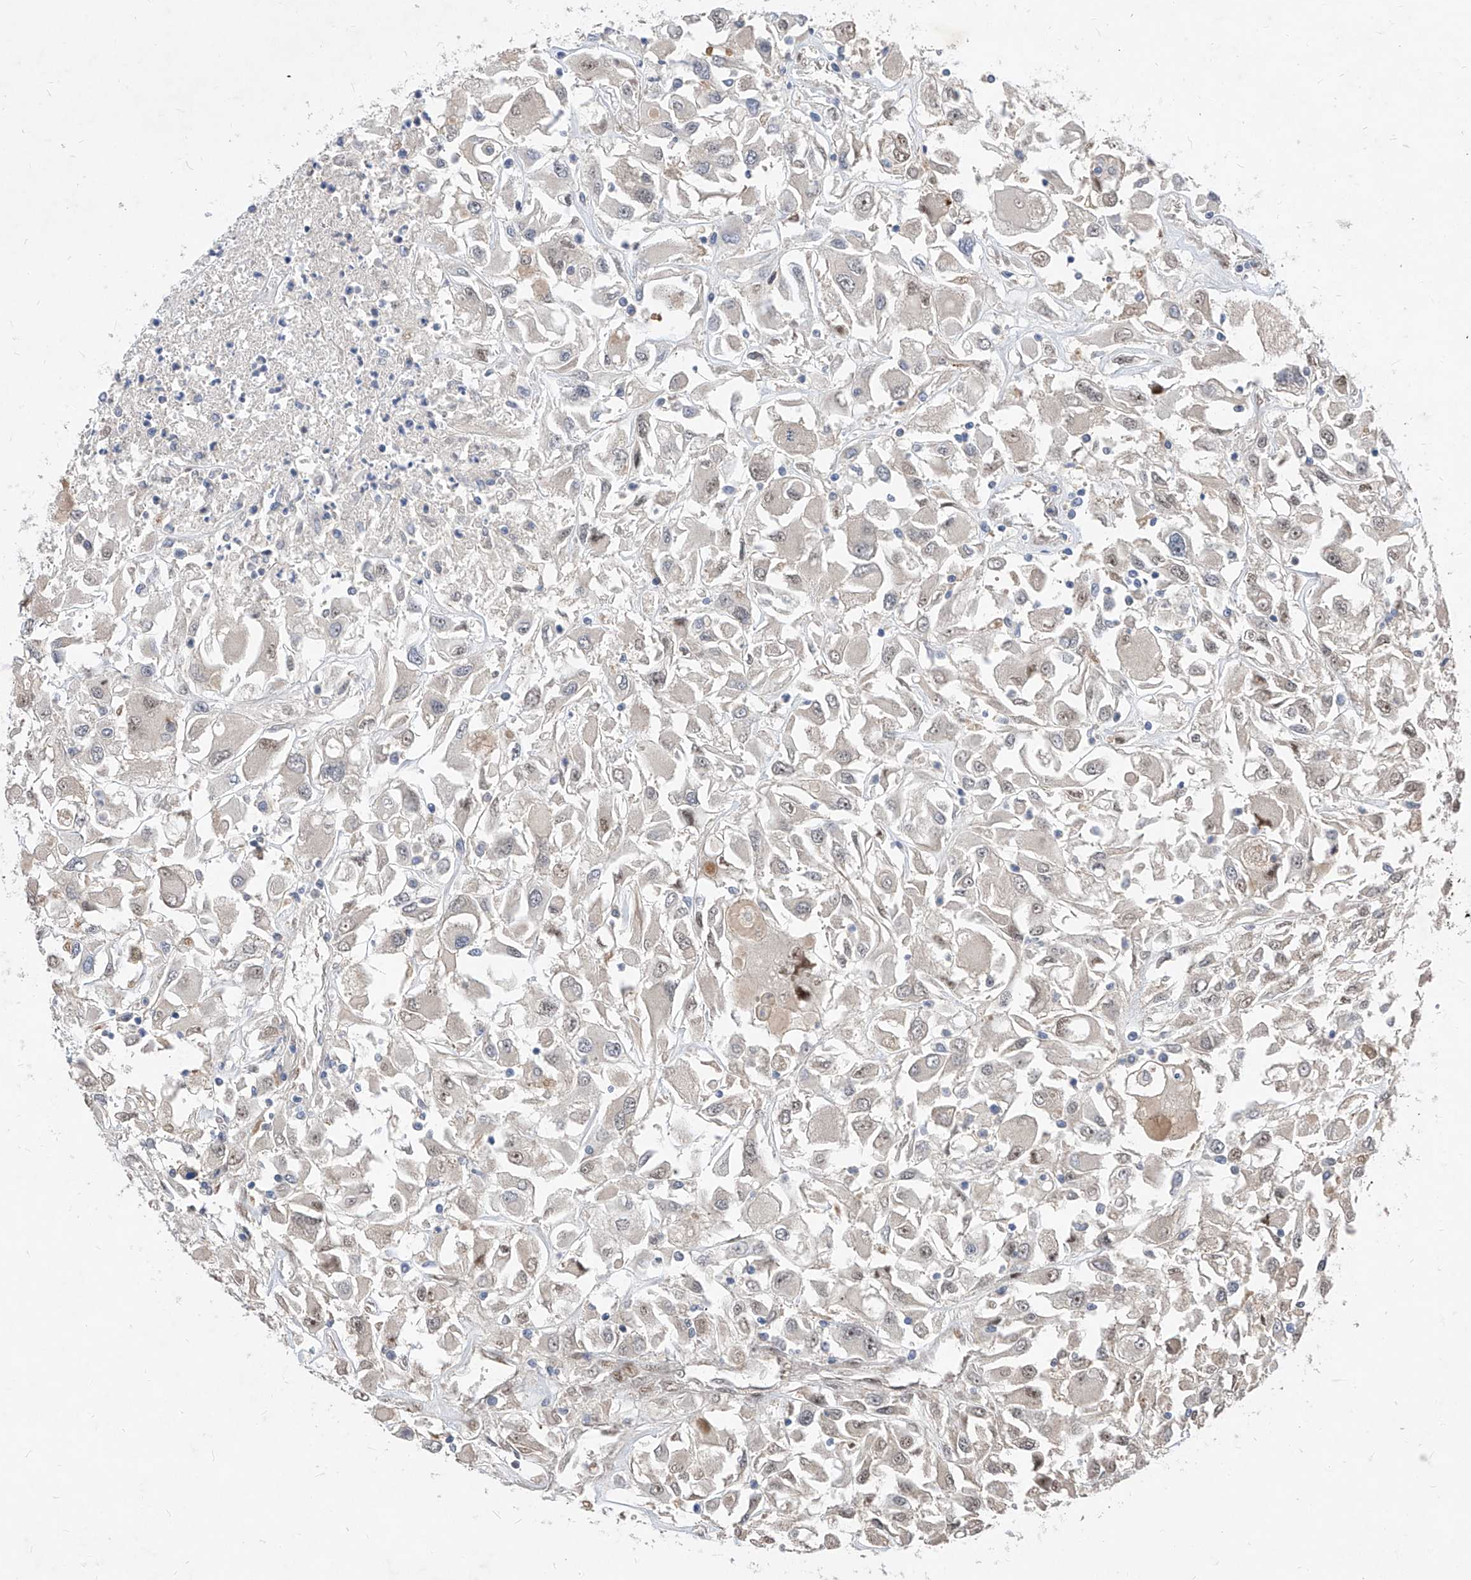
{"staining": {"intensity": "negative", "quantity": "none", "location": "none"}, "tissue": "renal cancer", "cell_type": "Tumor cells", "image_type": "cancer", "snomed": [{"axis": "morphology", "description": "Adenocarcinoma, NOS"}, {"axis": "topography", "description": "Kidney"}], "caption": "High power microscopy histopathology image of an immunohistochemistry (IHC) photomicrograph of renal cancer, revealing no significant staining in tumor cells. (Brightfield microscopy of DAB (3,3'-diaminobenzidine) immunohistochemistry (IHC) at high magnification).", "gene": "LGR4", "patient": {"sex": "female", "age": 52}}